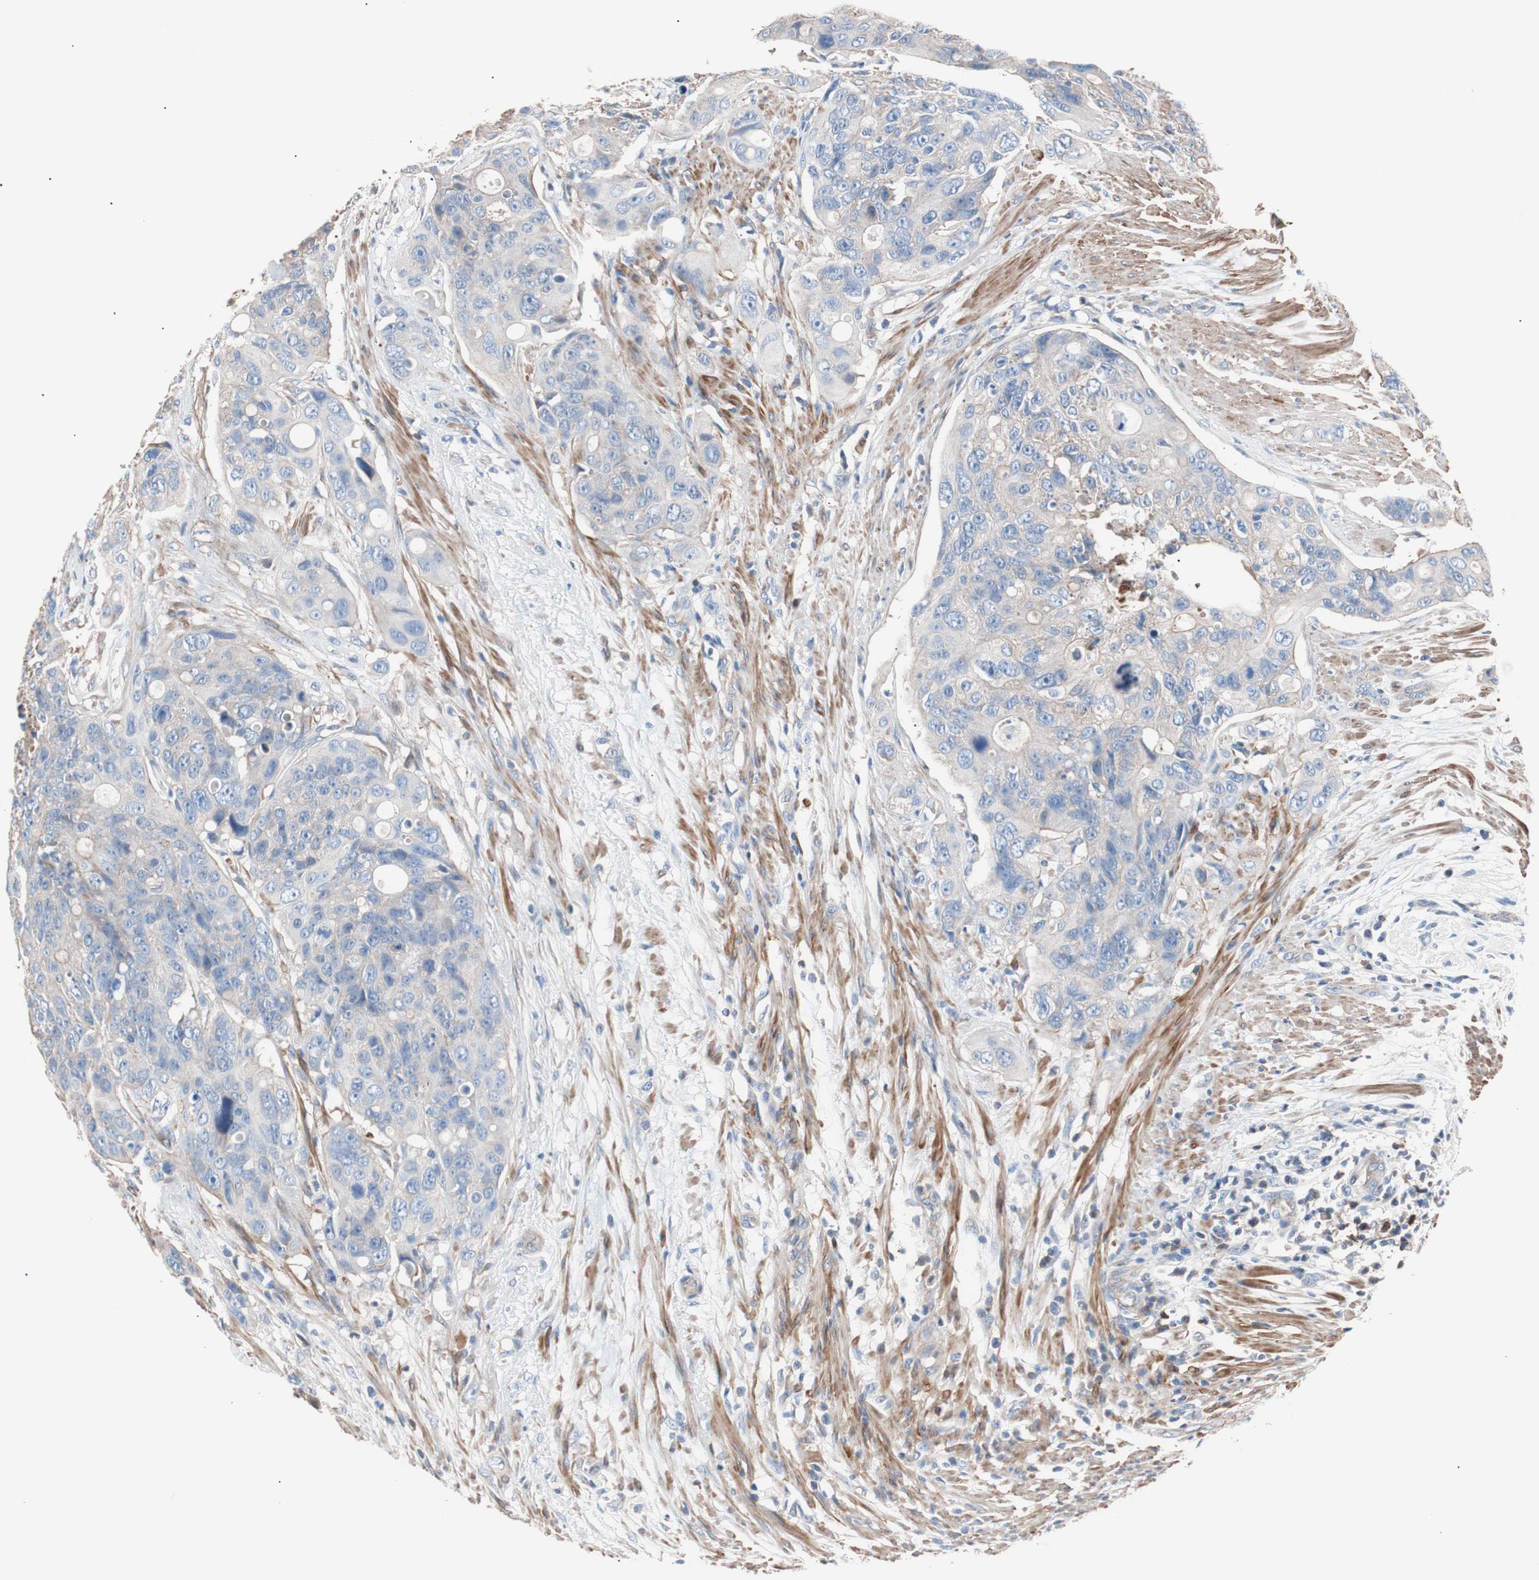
{"staining": {"intensity": "weak", "quantity": "<25%", "location": "cytoplasmic/membranous"}, "tissue": "colorectal cancer", "cell_type": "Tumor cells", "image_type": "cancer", "snomed": [{"axis": "morphology", "description": "Adenocarcinoma, NOS"}, {"axis": "topography", "description": "Colon"}], "caption": "Colorectal cancer (adenocarcinoma) was stained to show a protein in brown. There is no significant positivity in tumor cells.", "gene": "GPR160", "patient": {"sex": "female", "age": 57}}